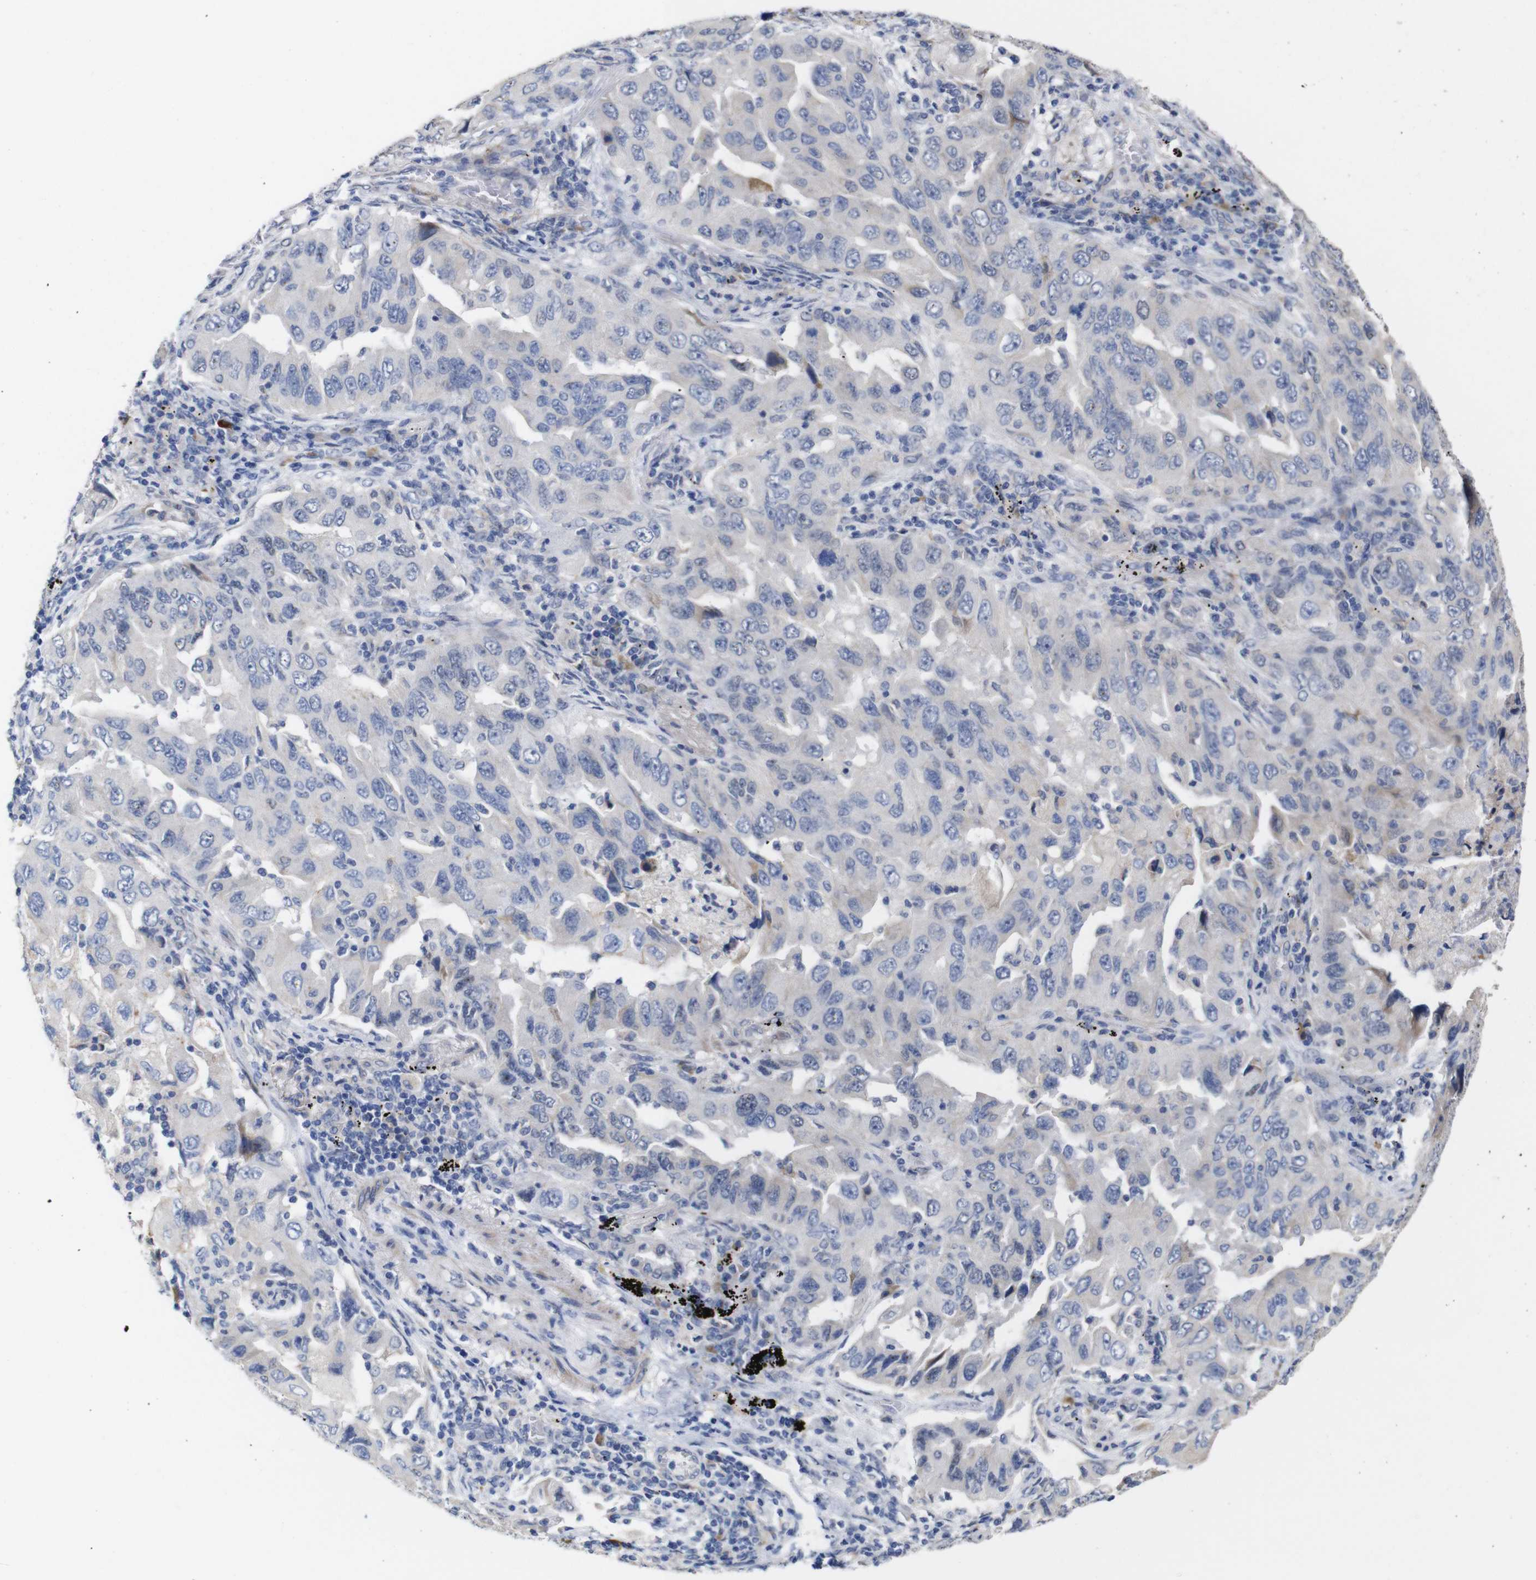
{"staining": {"intensity": "negative", "quantity": "none", "location": "none"}, "tissue": "lung cancer", "cell_type": "Tumor cells", "image_type": "cancer", "snomed": [{"axis": "morphology", "description": "Adenocarcinoma, NOS"}, {"axis": "topography", "description": "Lung"}], "caption": "Immunohistochemistry (IHC) image of neoplastic tissue: lung cancer (adenocarcinoma) stained with DAB (3,3'-diaminobenzidine) demonstrates no significant protein expression in tumor cells. Nuclei are stained in blue.", "gene": "TCEAL9", "patient": {"sex": "female", "age": 65}}